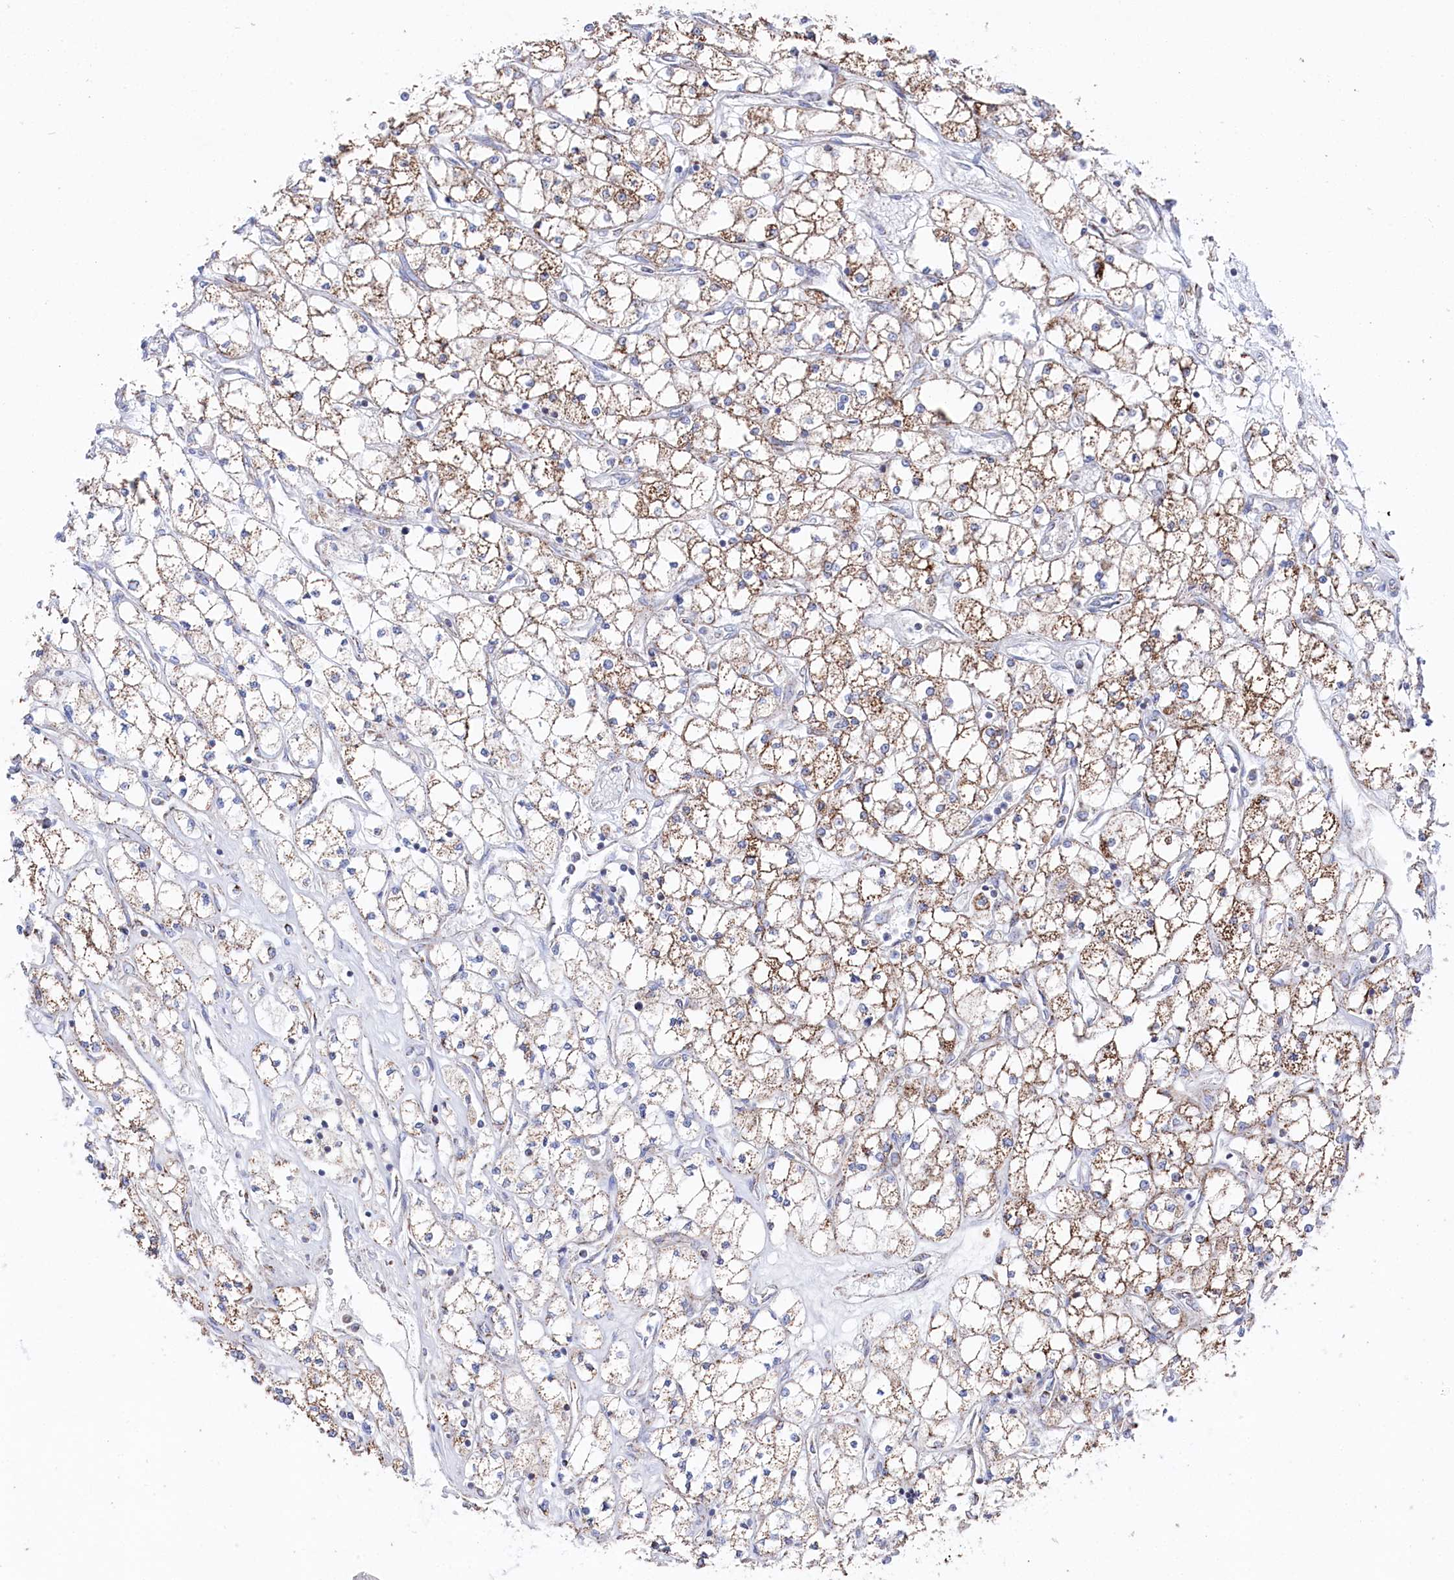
{"staining": {"intensity": "moderate", "quantity": "25%-75%", "location": "cytoplasmic/membranous"}, "tissue": "renal cancer", "cell_type": "Tumor cells", "image_type": "cancer", "snomed": [{"axis": "morphology", "description": "Adenocarcinoma, NOS"}, {"axis": "topography", "description": "Kidney"}], "caption": "Tumor cells reveal moderate cytoplasmic/membranous positivity in about 25%-75% of cells in renal cancer (adenocarcinoma).", "gene": "GLS2", "patient": {"sex": "male", "age": 80}}